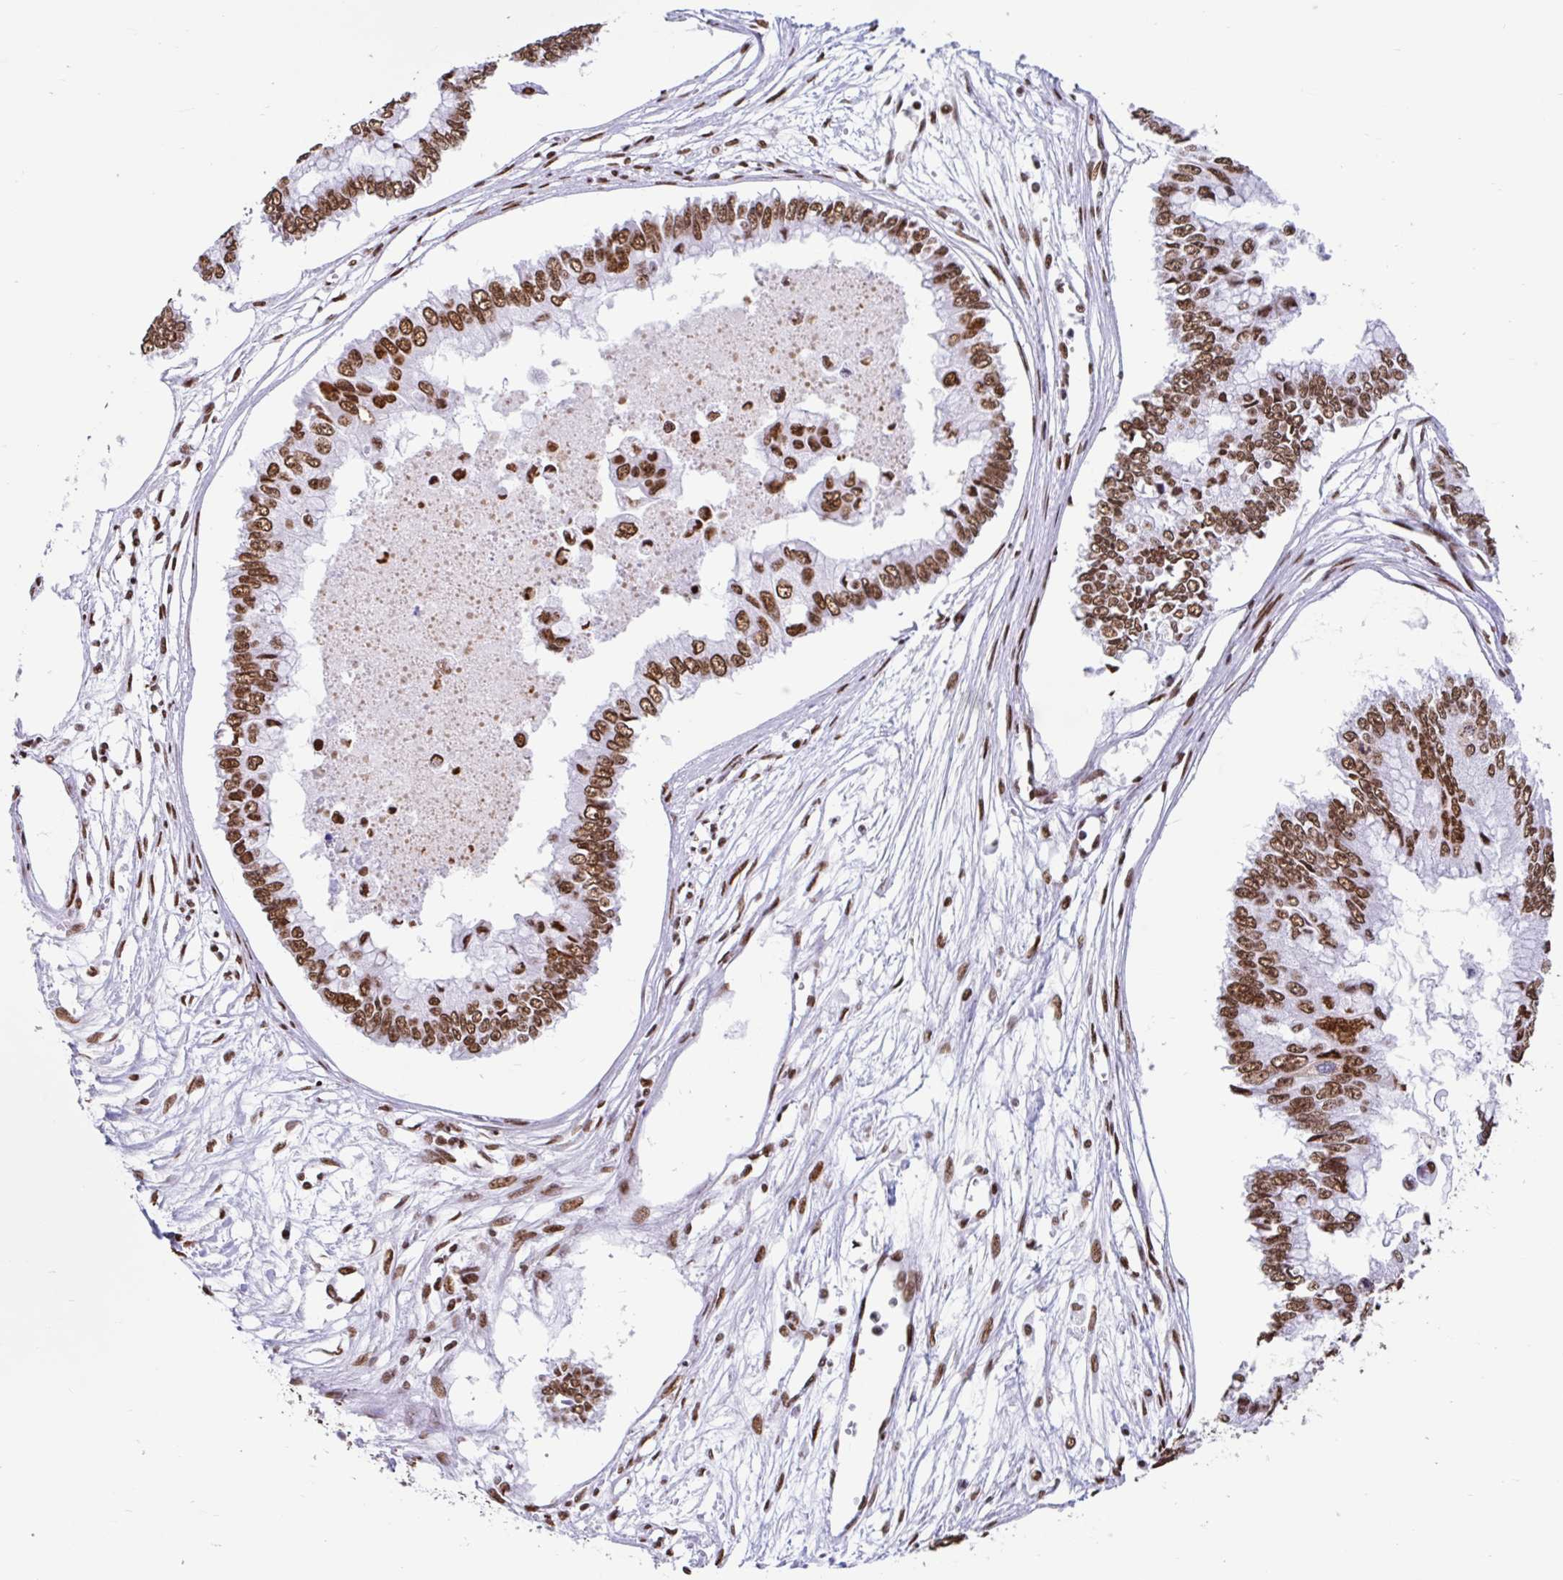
{"staining": {"intensity": "moderate", "quantity": ">75%", "location": "nuclear"}, "tissue": "ovarian cancer", "cell_type": "Tumor cells", "image_type": "cancer", "snomed": [{"axis": "morphology", "description": "Cystadenocarcinoma, mucinous, NOS"}, {"axis": "topography", "description": "Ovary"}], "caption": "DAB (3,3'-diaminobenzidine) immunohistochemical staining of human ovarian mucinous cystadenocarcinoma reveals moderate nuclear protein positivity in approximately >75% of tumor cells.", "gene": "KHDRBS1", "patient": {"sex": "female", "age": 72}}